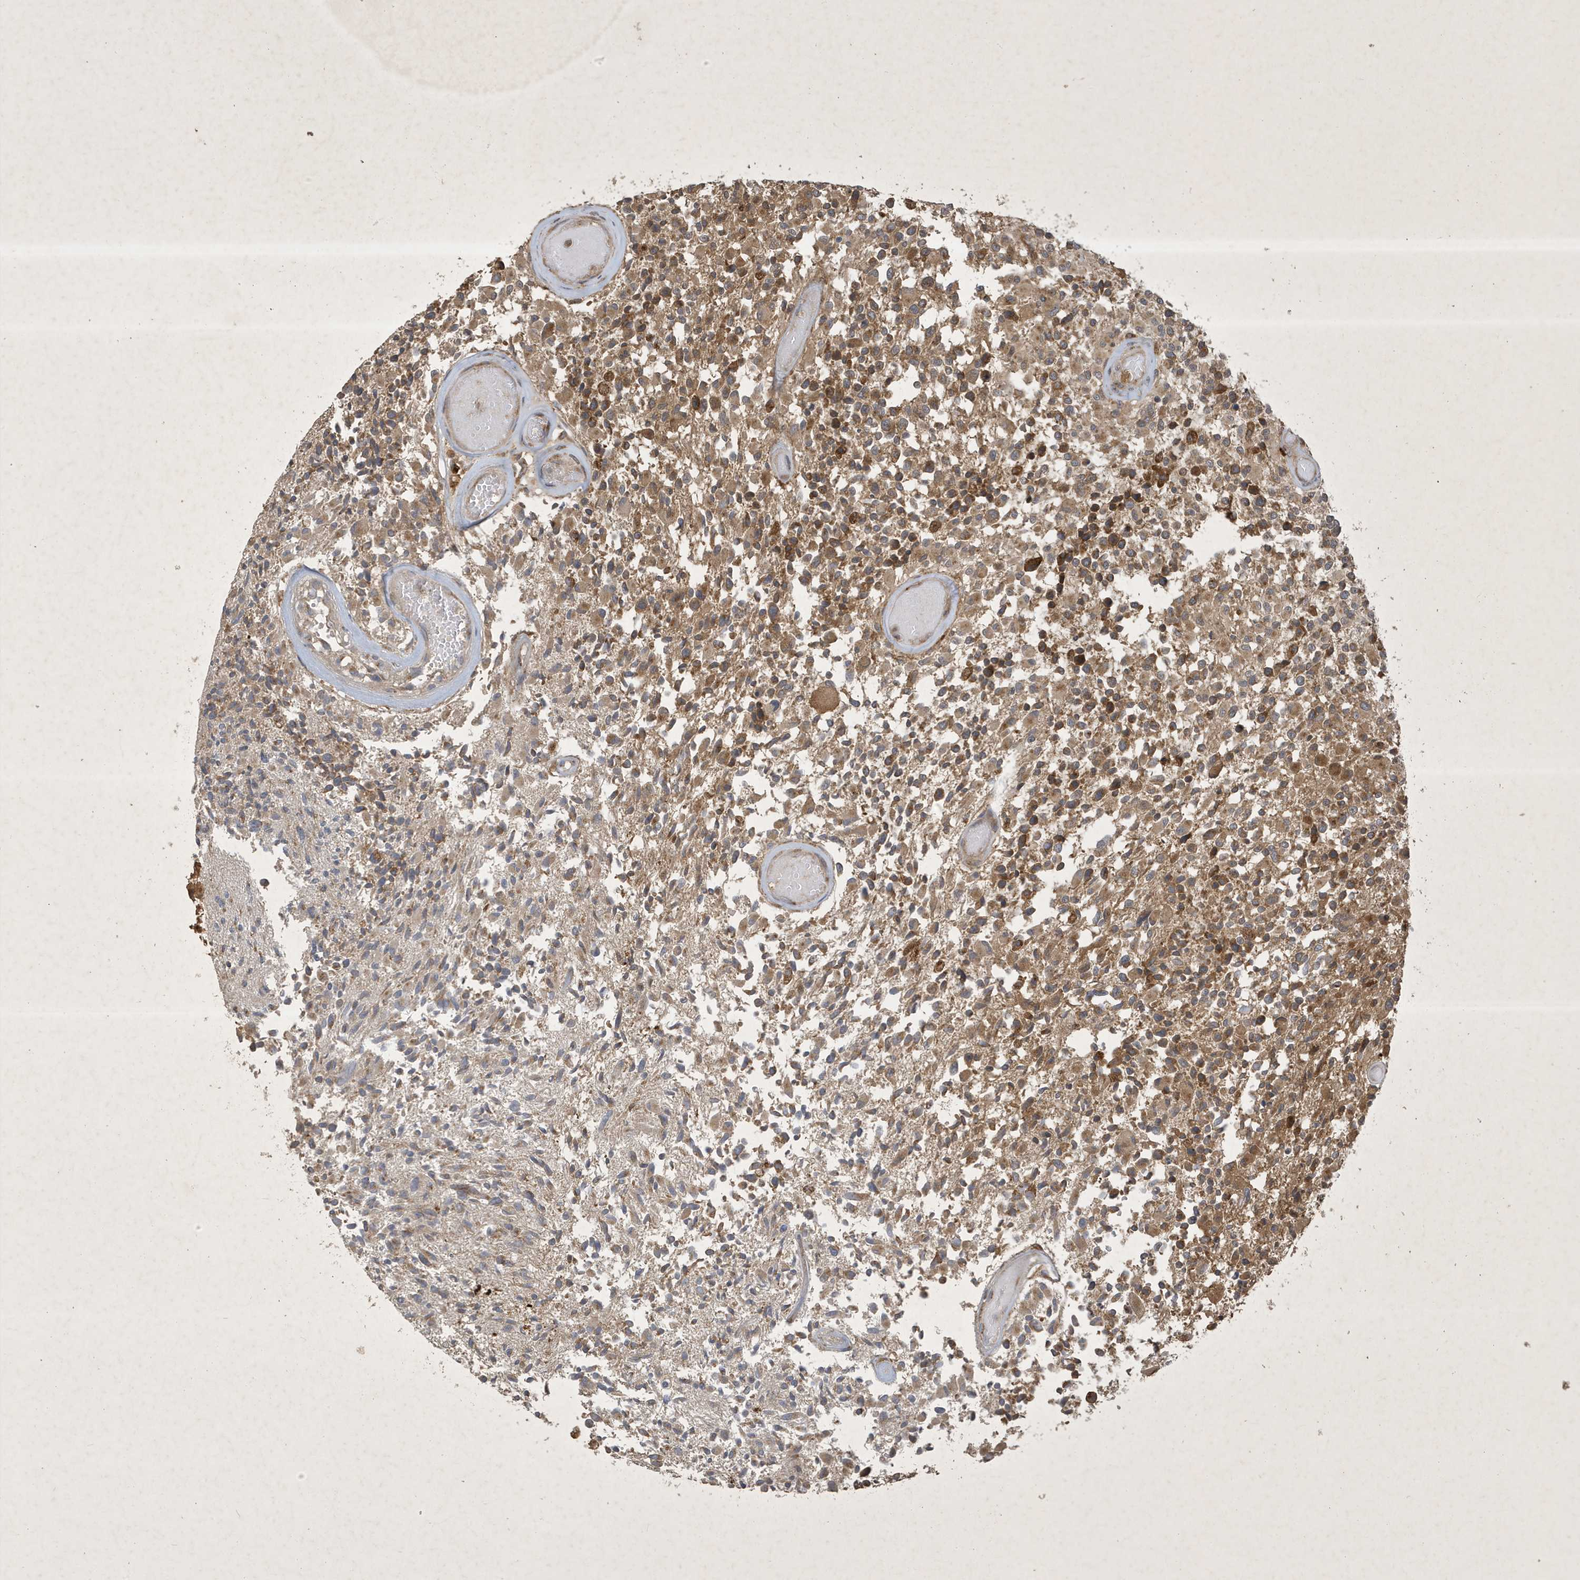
{"staining": {"intensity": "moderate", "quantity": ">75%", "location": "cytoplasmic/membranous"}, "tissue": "glioma", "cell_type": "Tumor cells", "image_type": "cancer", "snomed": [{"axis": "morphology", "description": "Glioma, malignant, High grade"}, {"axis": "morphology", "description": "Glioblastoma, NOS"}, {"axis": "topography", "description": "Brain"}], "caption": "Protein expression analysis of human glioma reveals moderate cytoplasmic/membranous staining in approximately >75% of tumor cells. The protein is shown in brown color, while the nuclei are stained blue.", "gene": "STX10", "patient": {"sex": "male", "age": 60}}